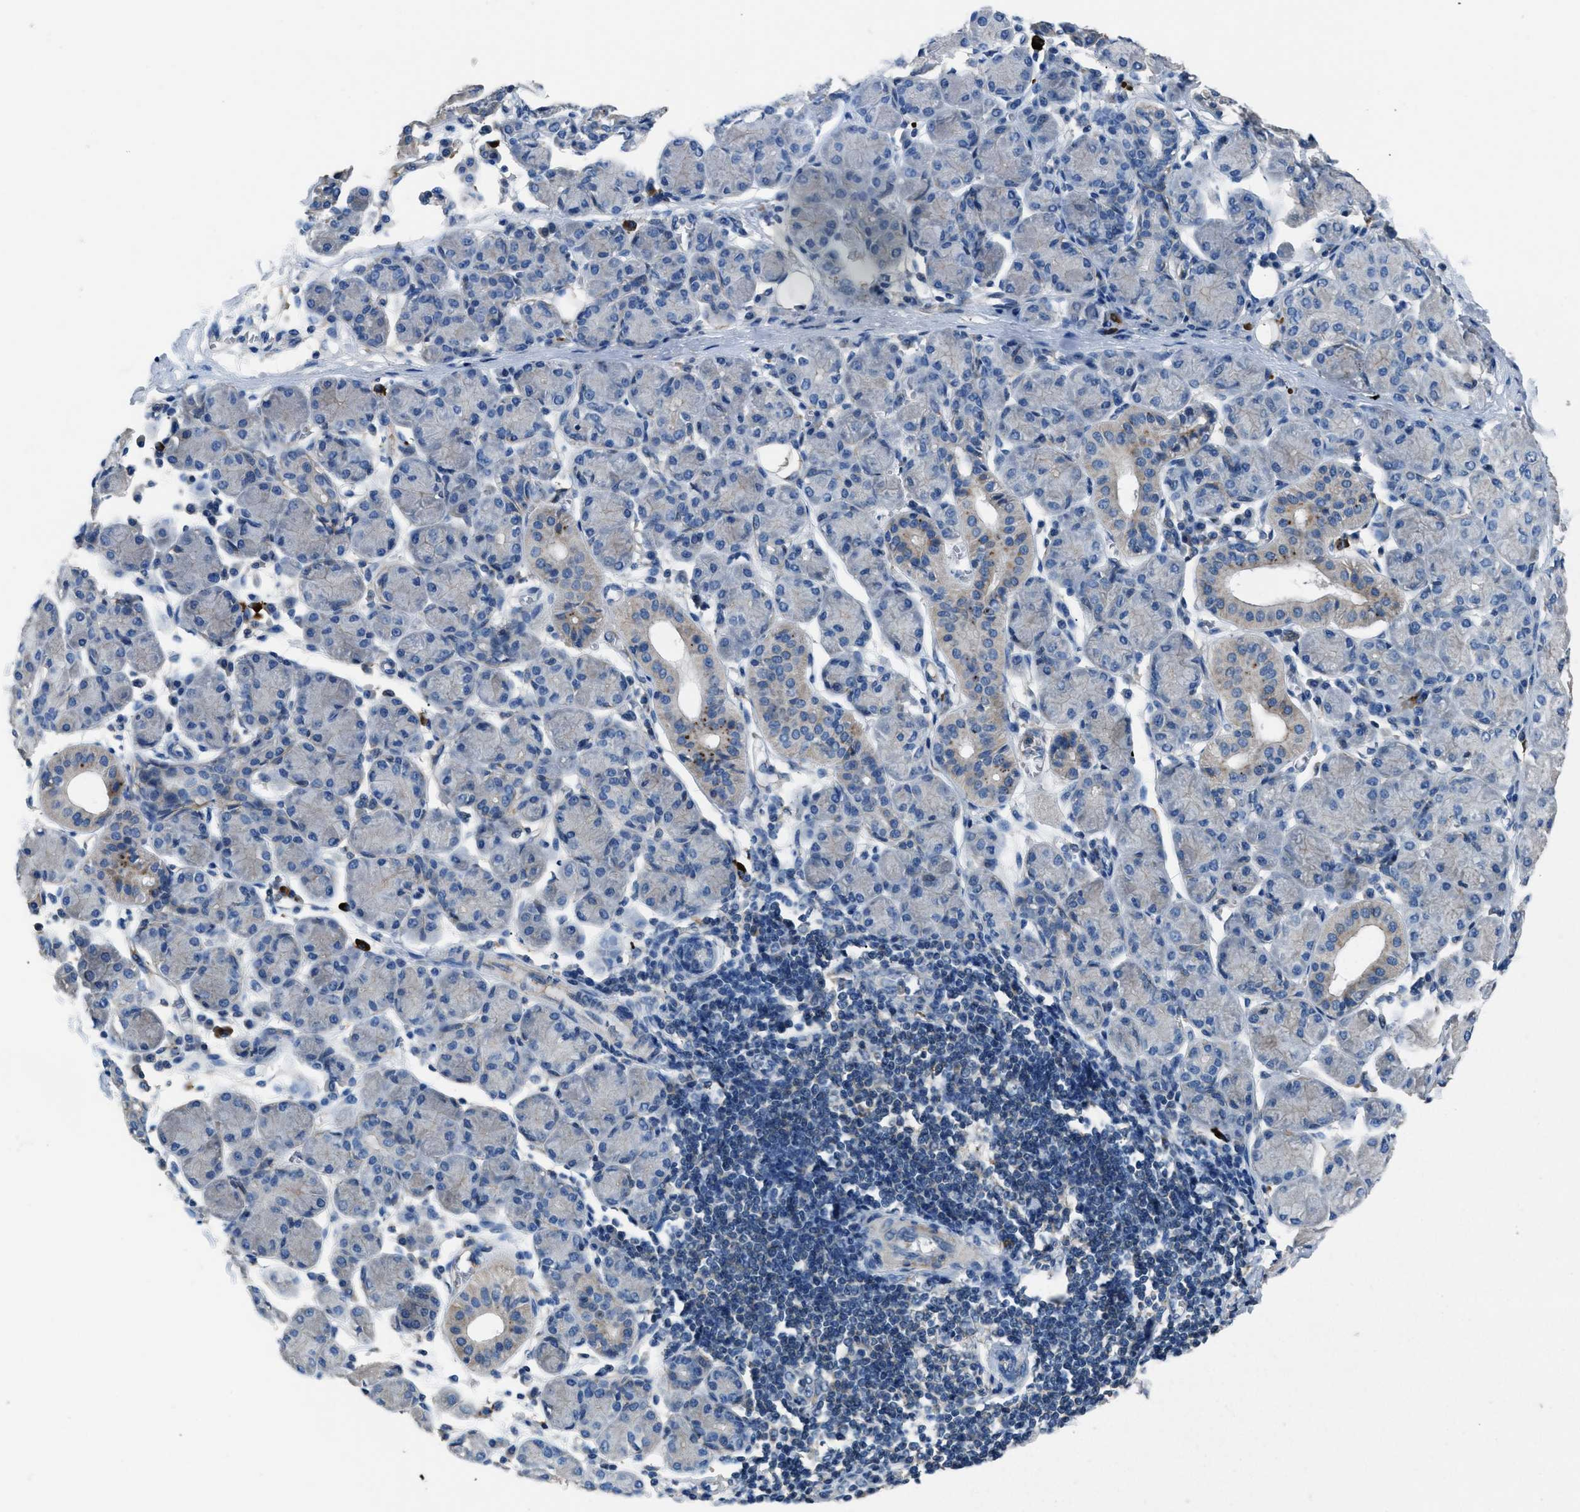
{"staining": {"intensity": "moderate", "quantity": "<25%", "location": "cytoplasmic/membranous"}, "tissue": "salivary gland", "cell_type": "Glandular cells", "image_type": "normal", "snomed": [{"axis": "morphology", "description": "Normal tissue, NOS"}, {"axis": "morphology", "description": "Inflammation, NOS"}, {"axis": "topography", "description": "Lymph node"}, {"axis": "topography", "description": "Salivary gland"}], "caption": "Brown immunohistochemical staining in unremarkable salivary gland displays moderate cytoplasmic/membranous staining in about <25% of glandular cells.", "gene": "SGCZ", "patient": {"sex": "male", "age": 3}}